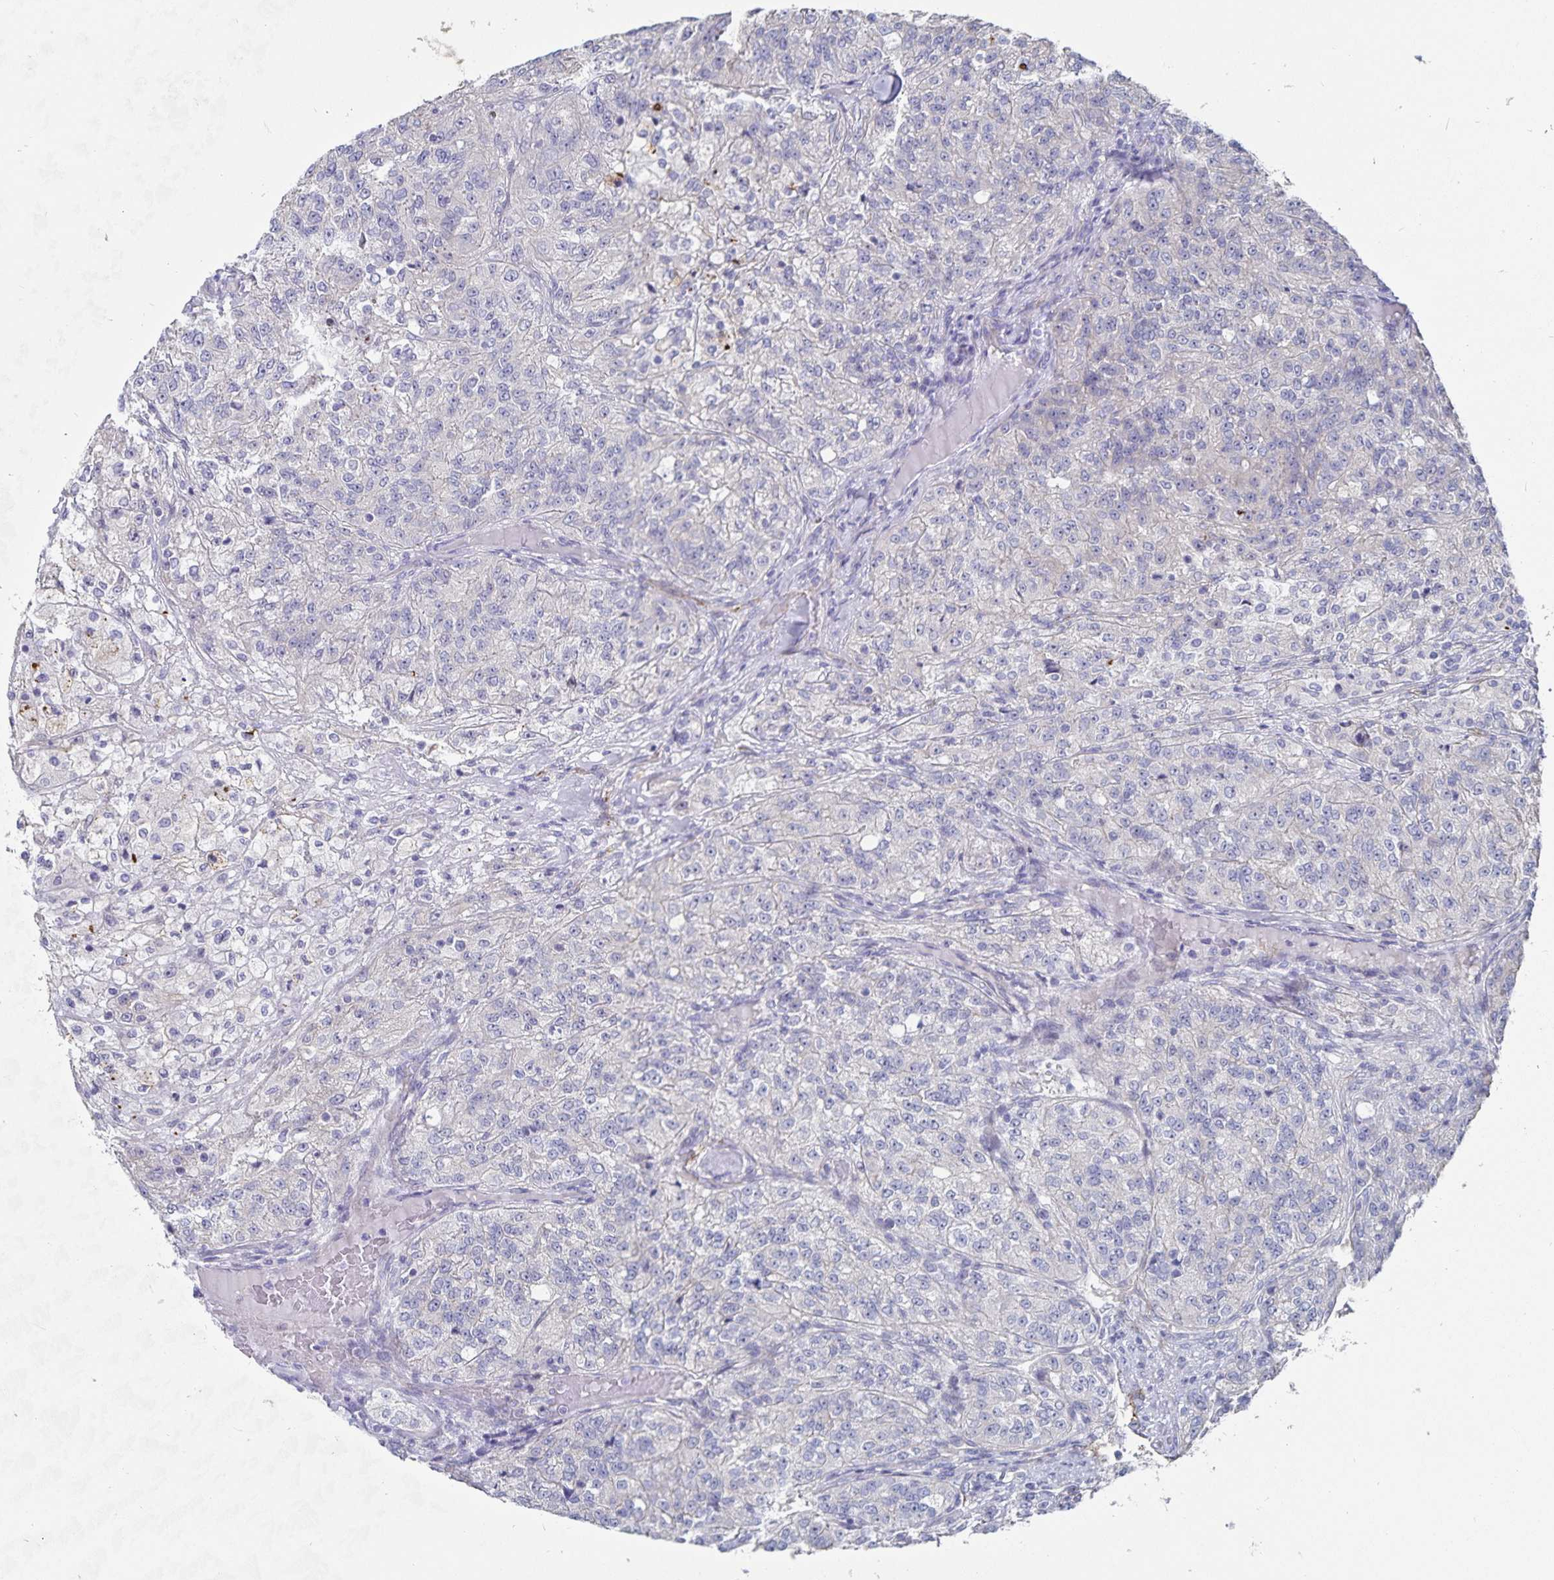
{"staining": {"intensity": "negative", "quantity": "none", "location": "none"}, "tissue": "renal cancer", "cell_type": "Tumor cells", "image_type": "cancer", "snomed": [{"axis": "morphology", "description": "Adenocarcinoma, NOS"}, {"axis": "topography", "description": "Kidney"}], "caption": "The micrograph demonstrates no staining of tumor cells in renal cancer (adenocarcinoma).", "gene": "SSTR1", "patient": {"sex": "female", "age": 63}}